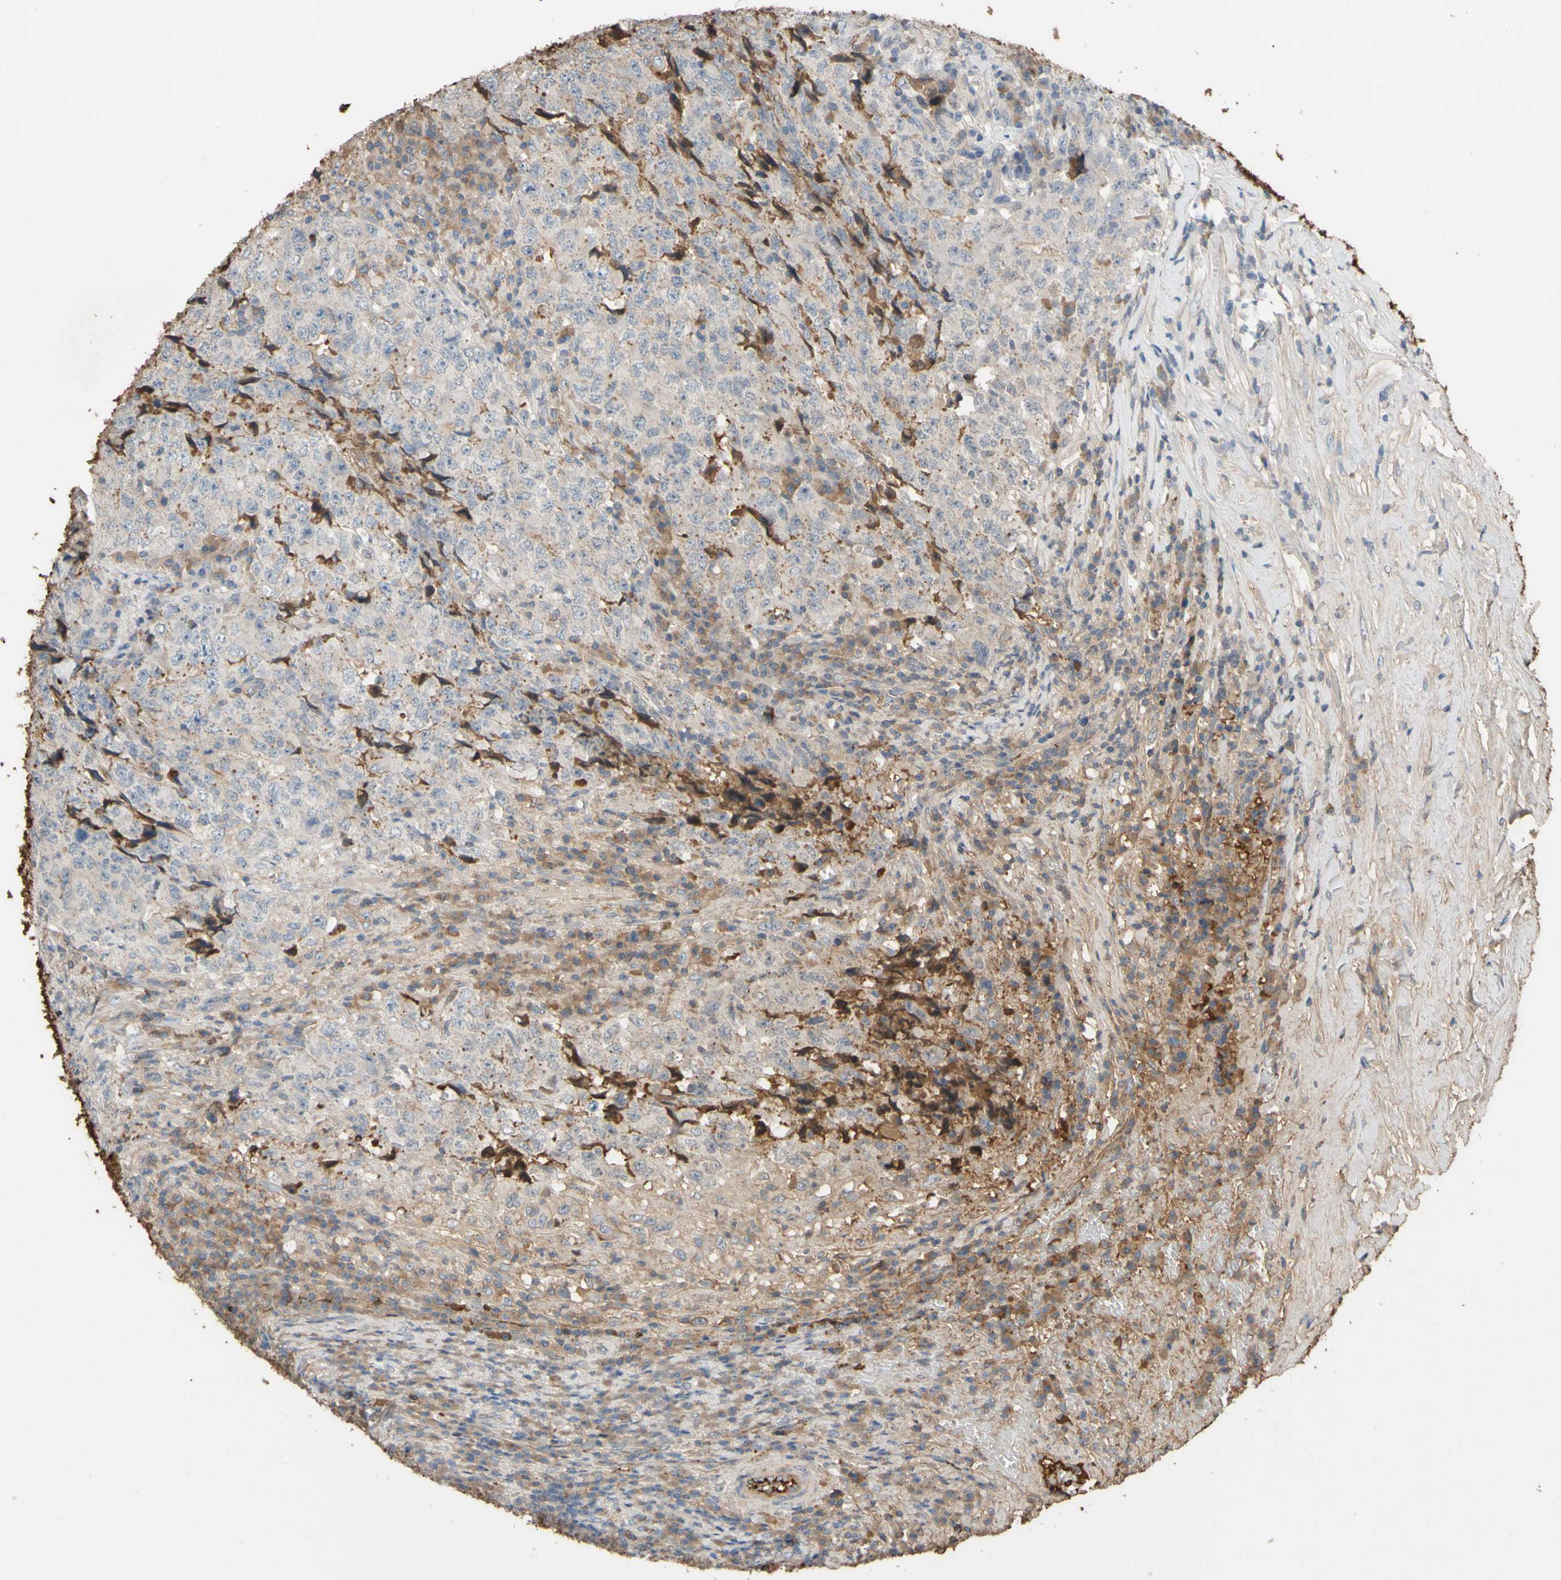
{"staining": {"intensity": "weak", "quantity": ">75%", "location": "cytoplasmic/membranous"}, "tissue": "testis cancer", "cell_type": "Tumor cells", "image_type": "cancer", "snomed": [{"axis": "morphology", "description": "Necrosis, NOS"}, {"axis": "morphology", "description": "Carcinoma, Embryonal, NOS"}, {"axis": "topography", "description": "Testis"}], "caption": "Testis embryonal carcinoma stained with a protein marker shows weak staining in tumor cells.", "gene": "PTGDS", "patient": {"sex": "male", "age": 19}}